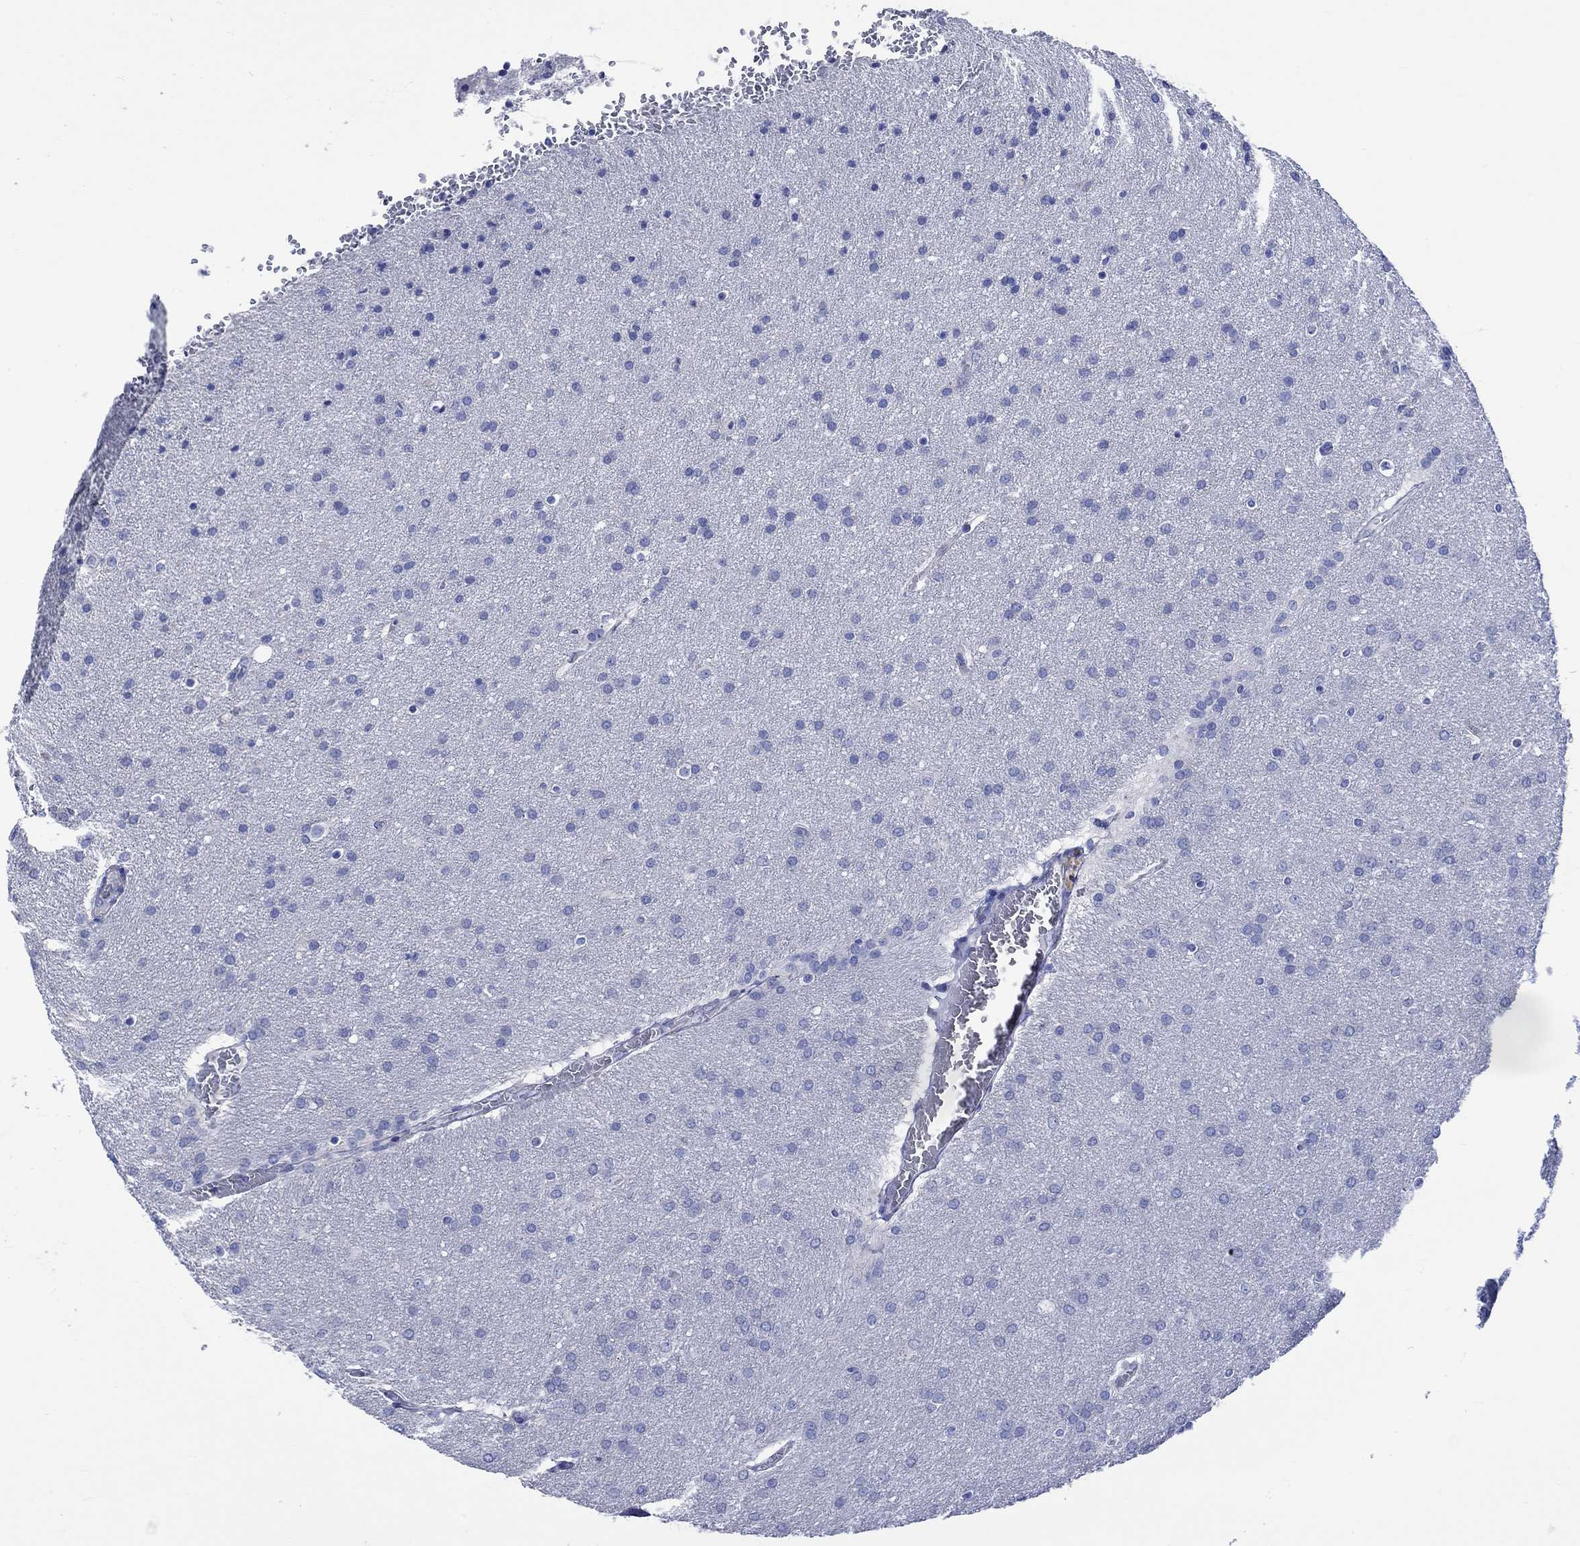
{"staining": {"intensity": "negative", "quantity": "none", "location": "none"}, "tissue": "glioma", "cell_type": "Tumor cells", "image_type": "cancer", "snomed": [{"axis": "morphology", "description": "Glioma, malignant, Low grade"}, {"axis": "topography", "description": "Brain"}], "caption": "Tumor cells are negative for protein expression in human glioma. Nuclei are stained in blue.", "gene": "HARBI1", "patient": {"sex": "female", "age": 32}}